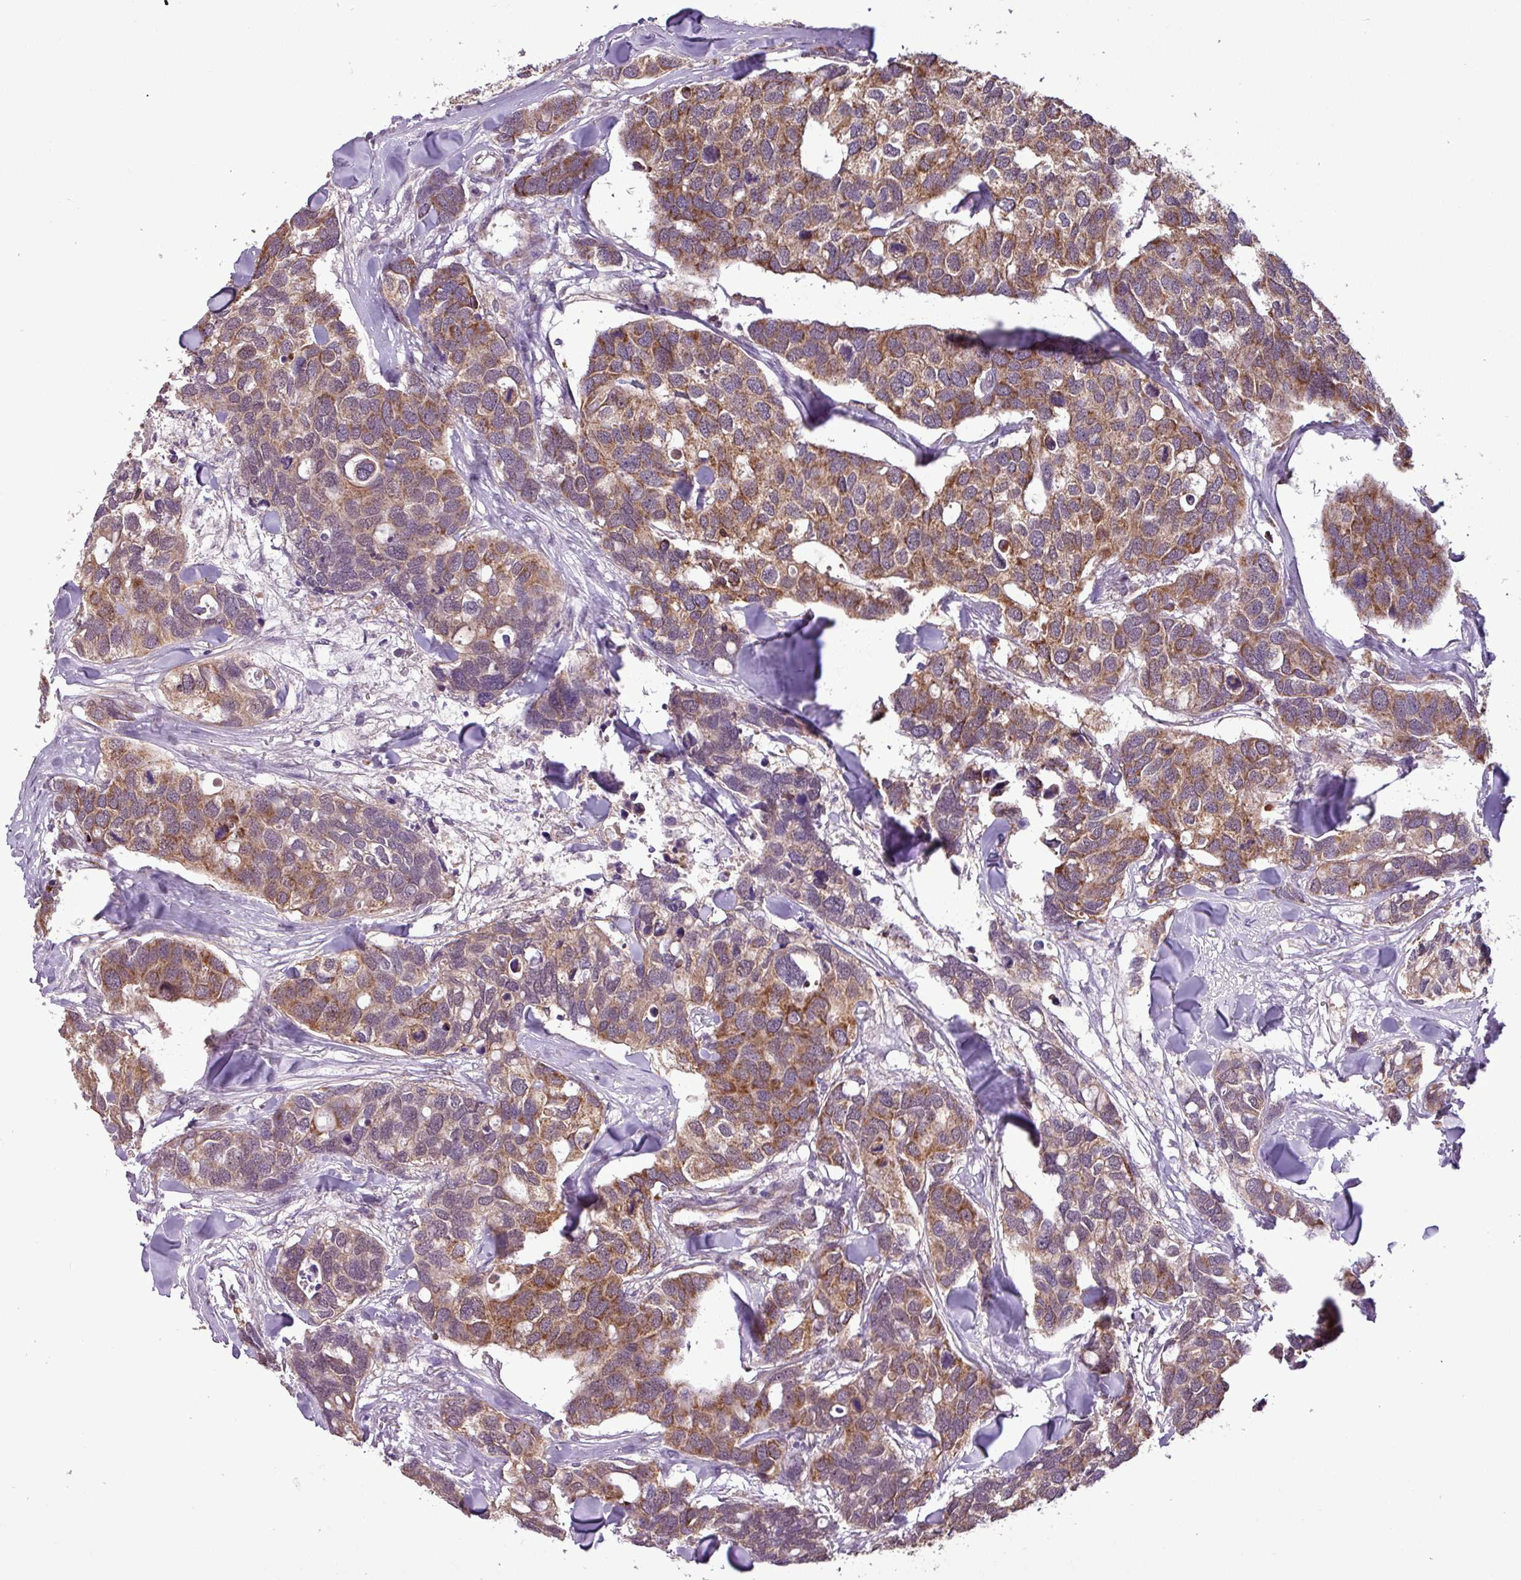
{"staining": {"intensity": "moderate", "quantity": ">75%", "location": "cytoplasmic/membranous"}, "tissue": "breast cancer", "cell_type": "Tumor cells", "image_type": "cancer", "snomed": [{"axis": "morphology", "description": "Duct carcinoma"}, {"axis": "topography", "description": "Breast"}], "caption": "Immunohistochemistry (IHC) photomicrograph of neoplastic tissue: intraductal carcinoma (breast) stained using immunohistochemistry reveals medium levels of moderate protein expression localized specifically in the cytoplasmic/membranous of tumor cells, appearing as a cytoplasmic/membranous brown color.", "gene": "MCTP2", "patient": {"sex": "female", "age": 83}}